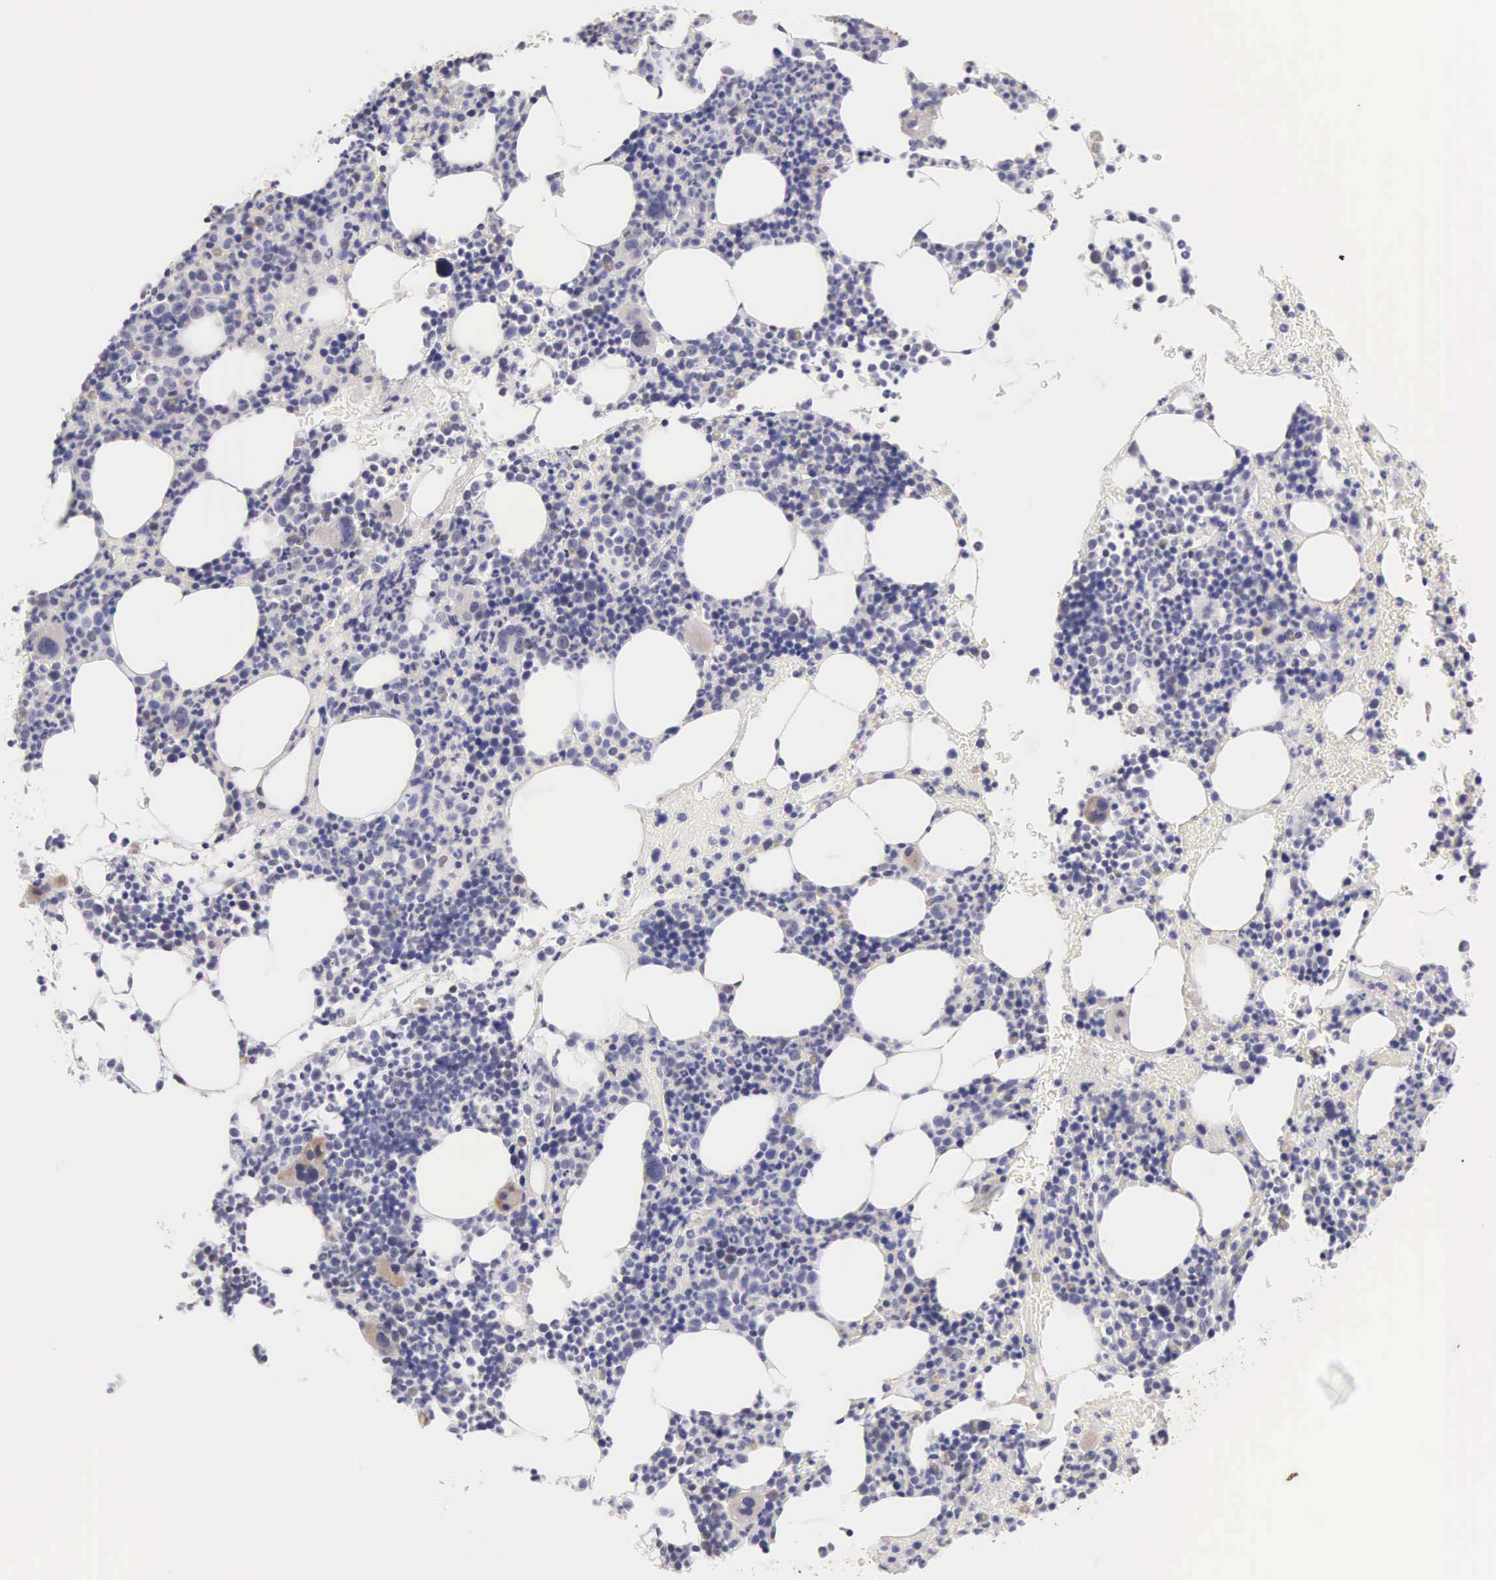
{"staining": {"intensity": "weak", "quantity": "<25%", "location": "cytoplasmic/membranous"}, "tissue": "bone marrow", "cell_type": "Hematopoietic cells", "image_type": "normal", "snomed": [{"axis": "morphology", "description": "Normal tissue, NOS"}, {"axis": "topography", "description": "Bone marrow"}], "caption": "A high-resolution image shows IHC staining of unremarkable bone marrow, which displays no significant expression in hematopoietic cells.", "gene": "PIR", "patient": {"sex": "male", "age": 82}}